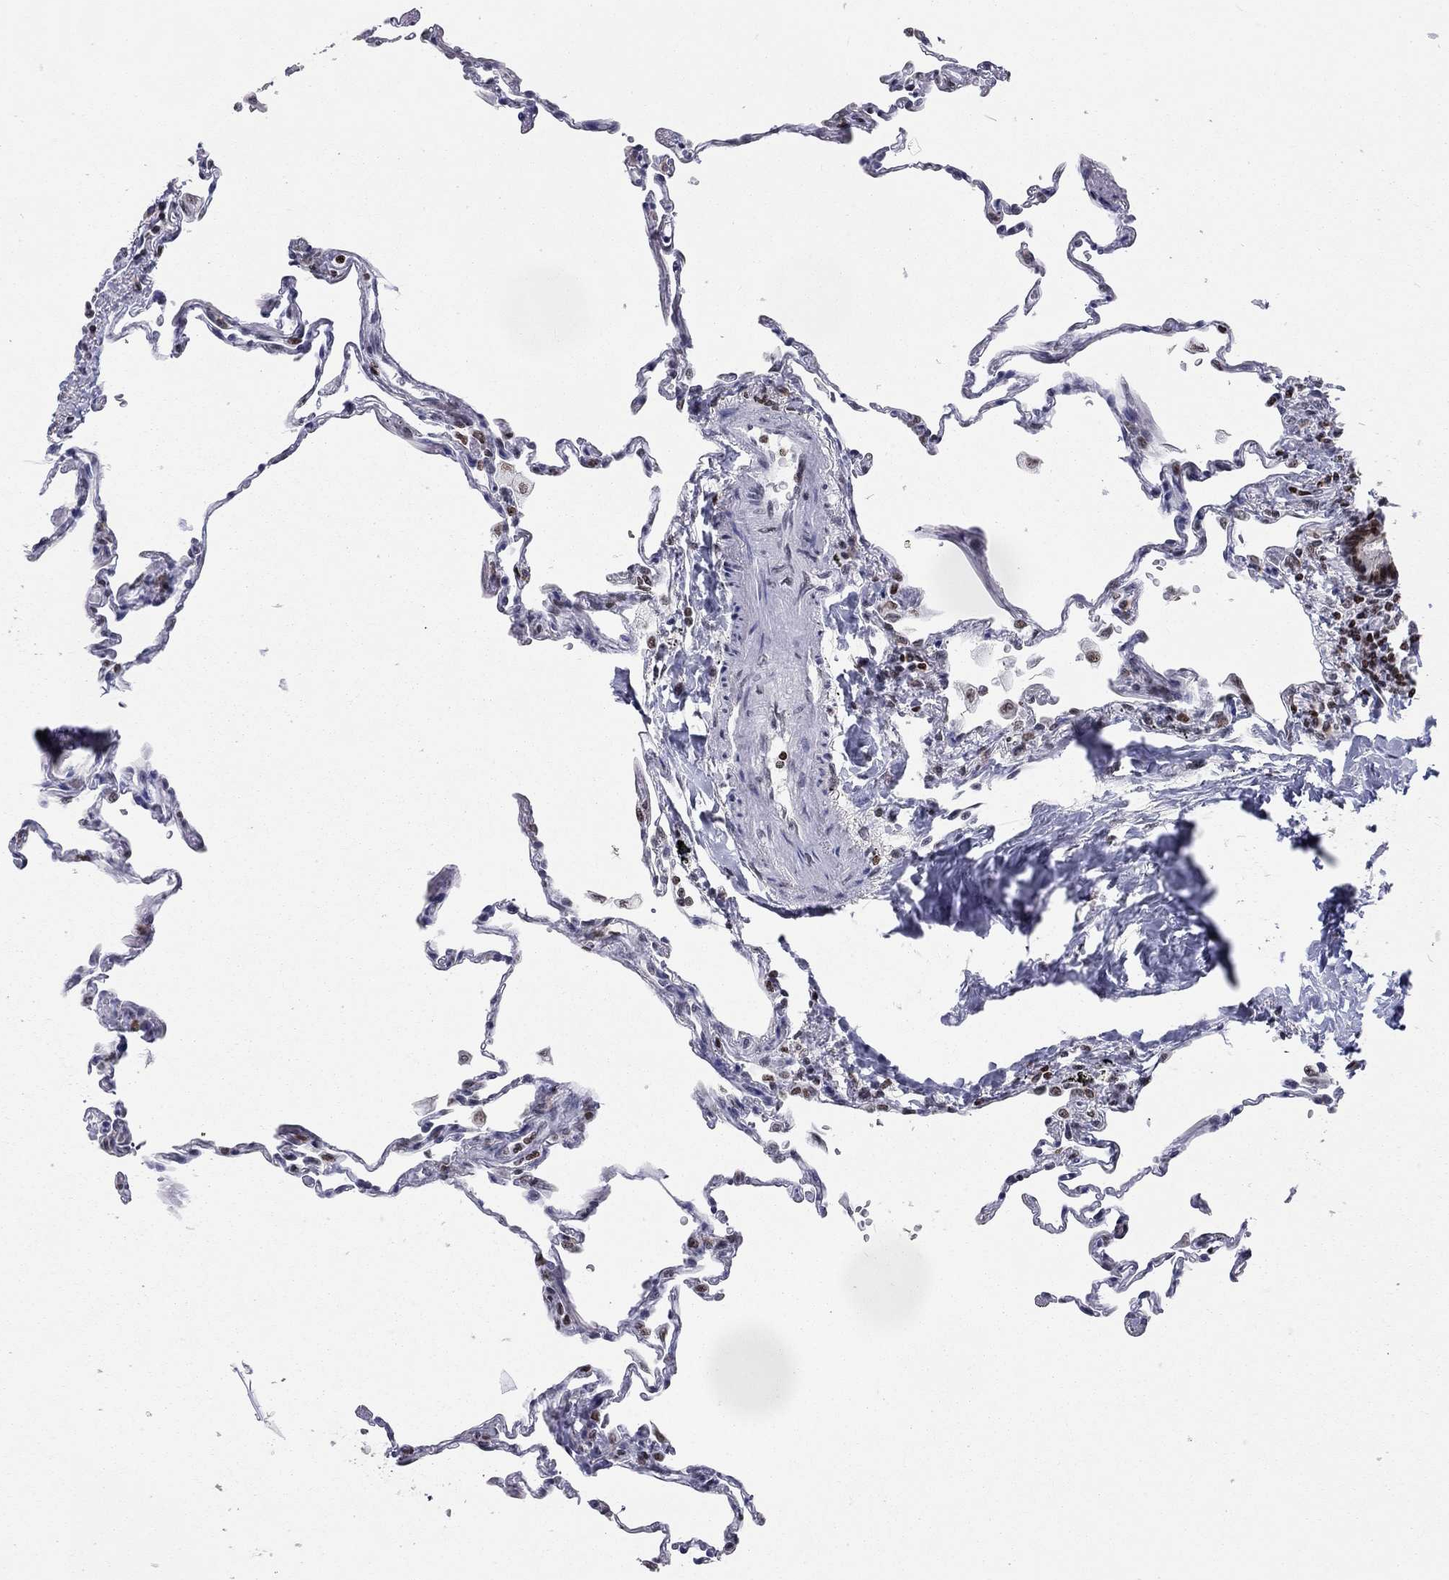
{"staining": {"intensity": "strong", "quantity": "25%-75%", "location": "nuclear"}, "tissue": "lung", "cell_type": "Alveolar cells", "image_type": "normal", "snomed": [{"axis": "morphology", "description": "Normal tissue, NOS"}, {"axis": "topography", "description": "Lung"}], "caption": "Immunohistochemical staining of benign lung shows strong nuclear protein positivity in about 25%-75% of alveolar cells.", "gene": "H2AX", "patient": {"sex": "female", "age": 57}}